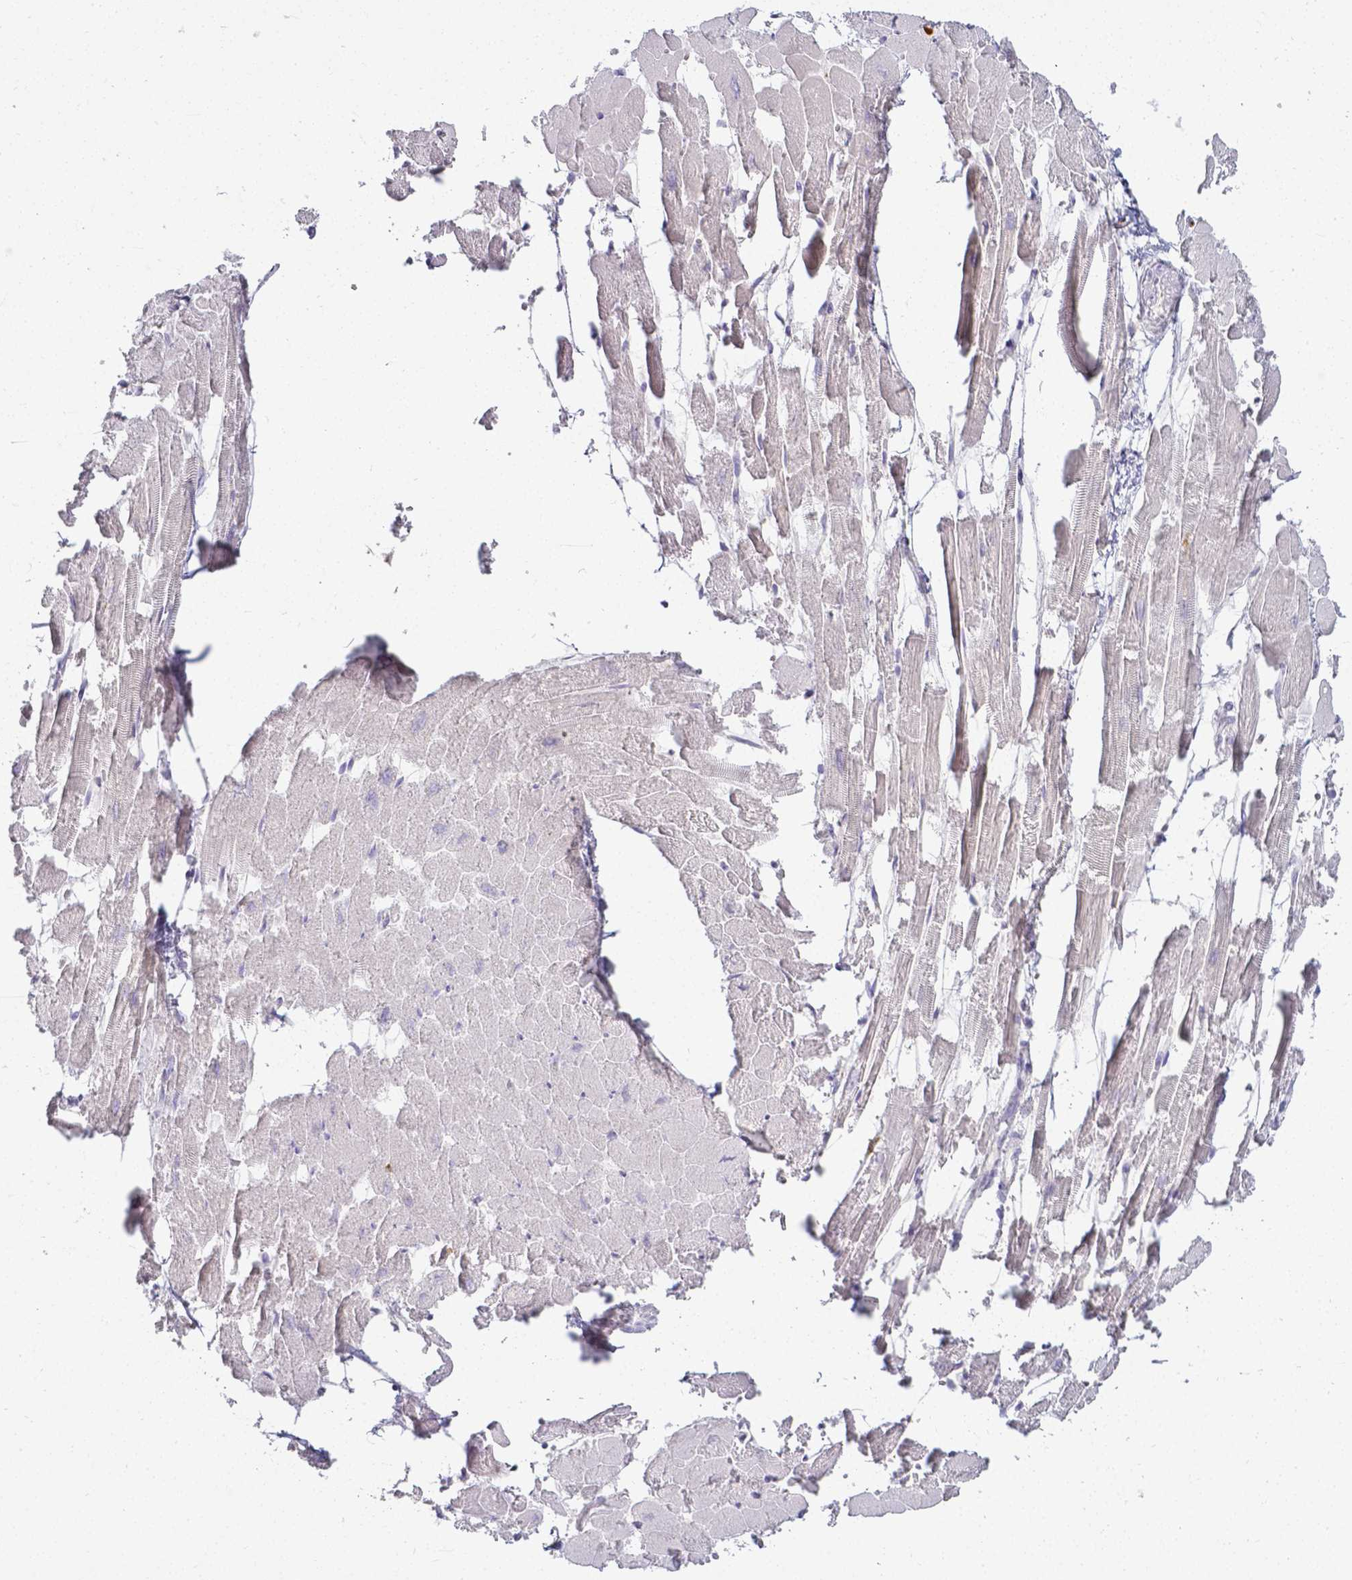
{"staining": {"intensity": "negative", "quantity": "none", "location": "none"}, "tissue": "heart muscle", "cell_type": "Cardiomyocytes", "image_type": "normal", "snomed": [{"axis": "morphology", "description": "Normal tissue, NOS"}, {"axis": "topography", "description": "Heart"}], "caption": "Immunohistochemical staining of unremarkable heart muscle demonstrates no significant expression in cardiomyocytes. (Immunohistochemistry, brightfield microscopy, high magnification).", "gene": "KCNH1", "patient": {"sex": "female", "age": 52}}